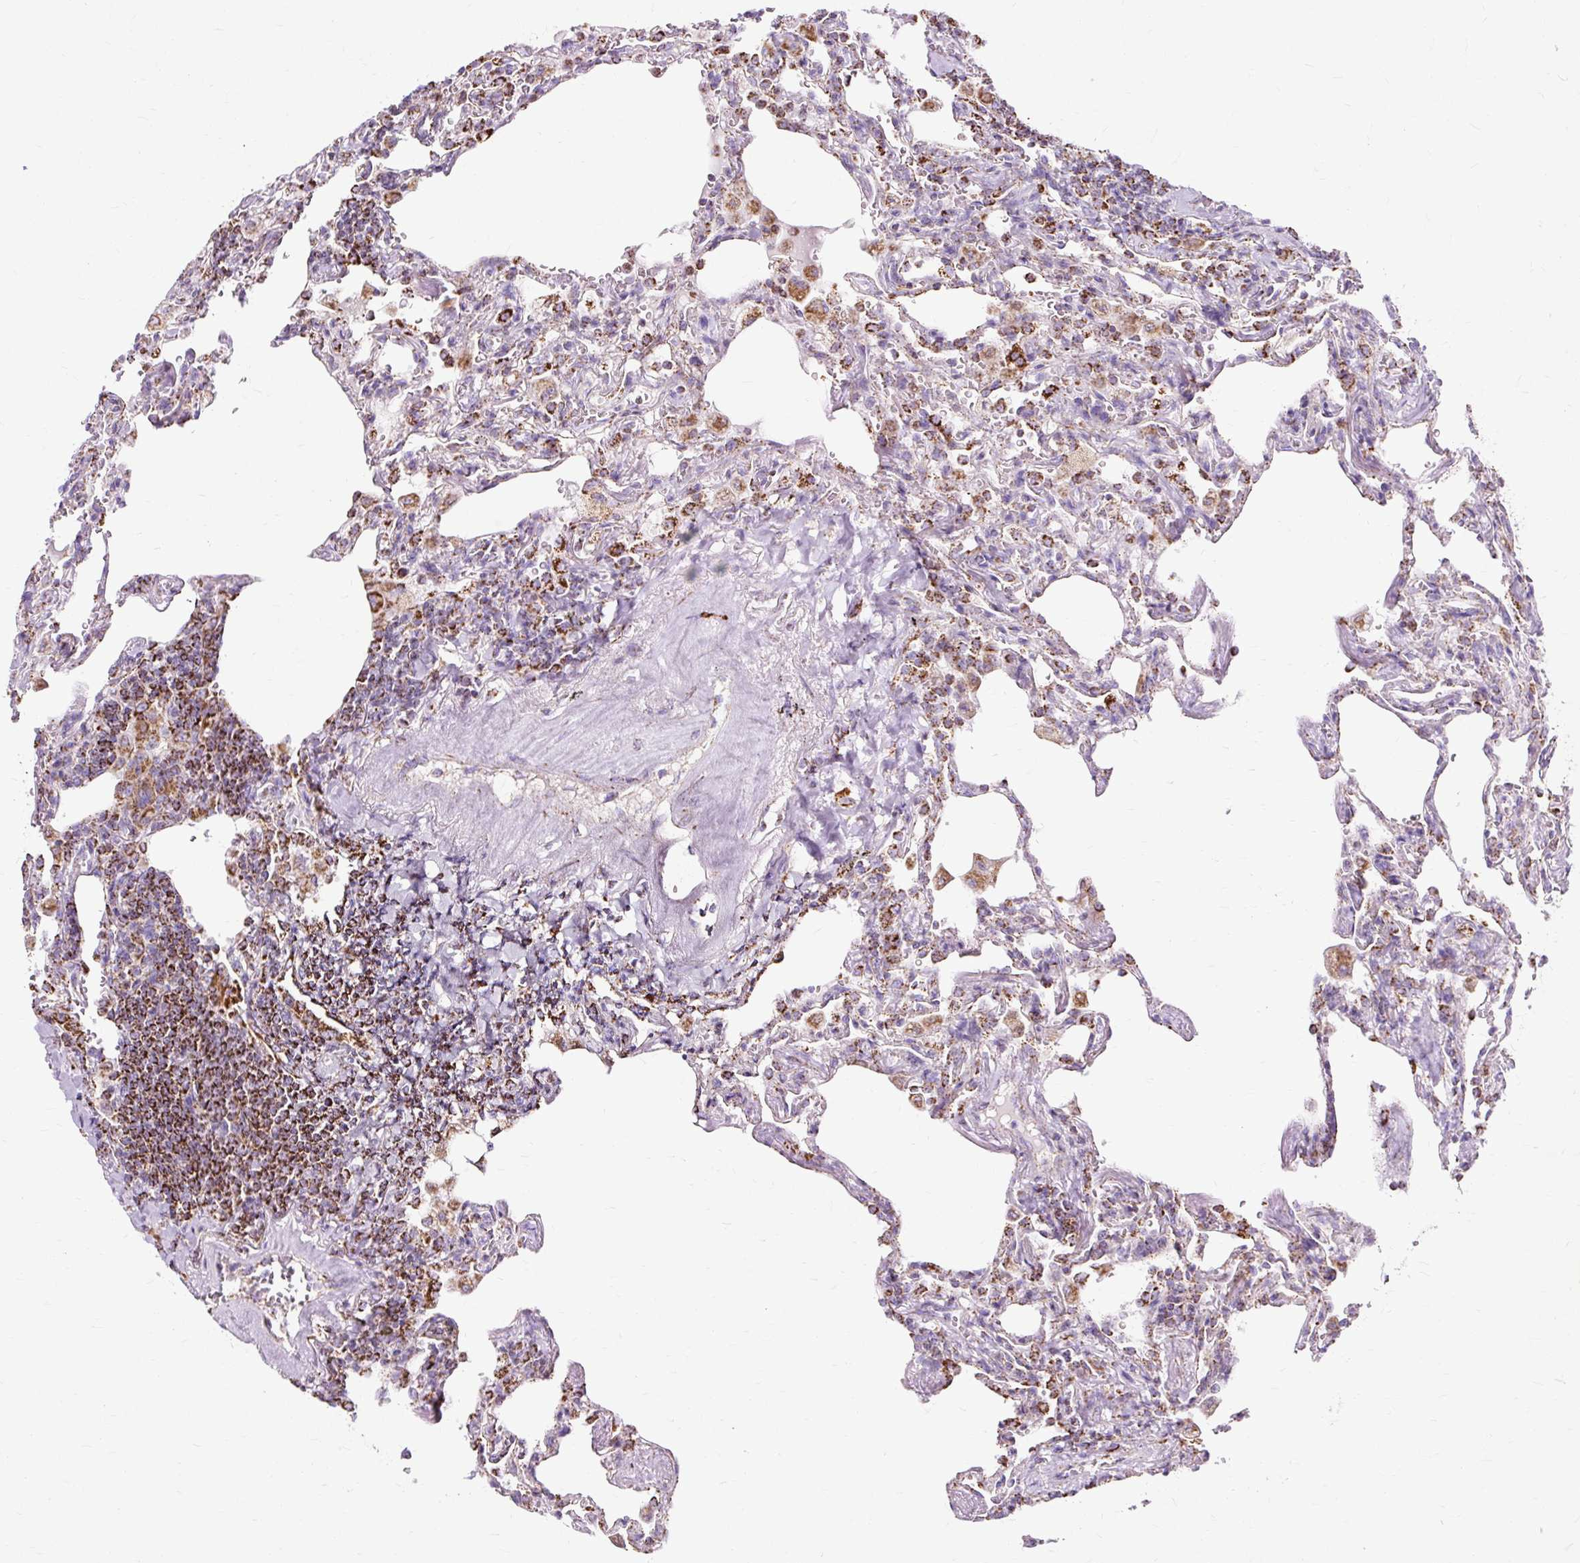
{"staining": {"intensity": "strong", "quantity": ">75%", "location": "cytoplasmic/membranous"}, "tissue": "lymphoma", "cell_type": "Tumor cells", "image_type": "cancer", "snomed": [{"axis": "morphology", "description": "Malignant lymphoma, non-Hodgkin's type, Low grade"}, {"axis": "topography", "description": "Lung"}], "caption": "Immunohistochemical staining of human lymphoma shows high levels of strong cytoplasmic/membranous staining in about >75% of tumor cells.", "gene": "DLAT", "patient": {"sex": "female", "age": 71}}